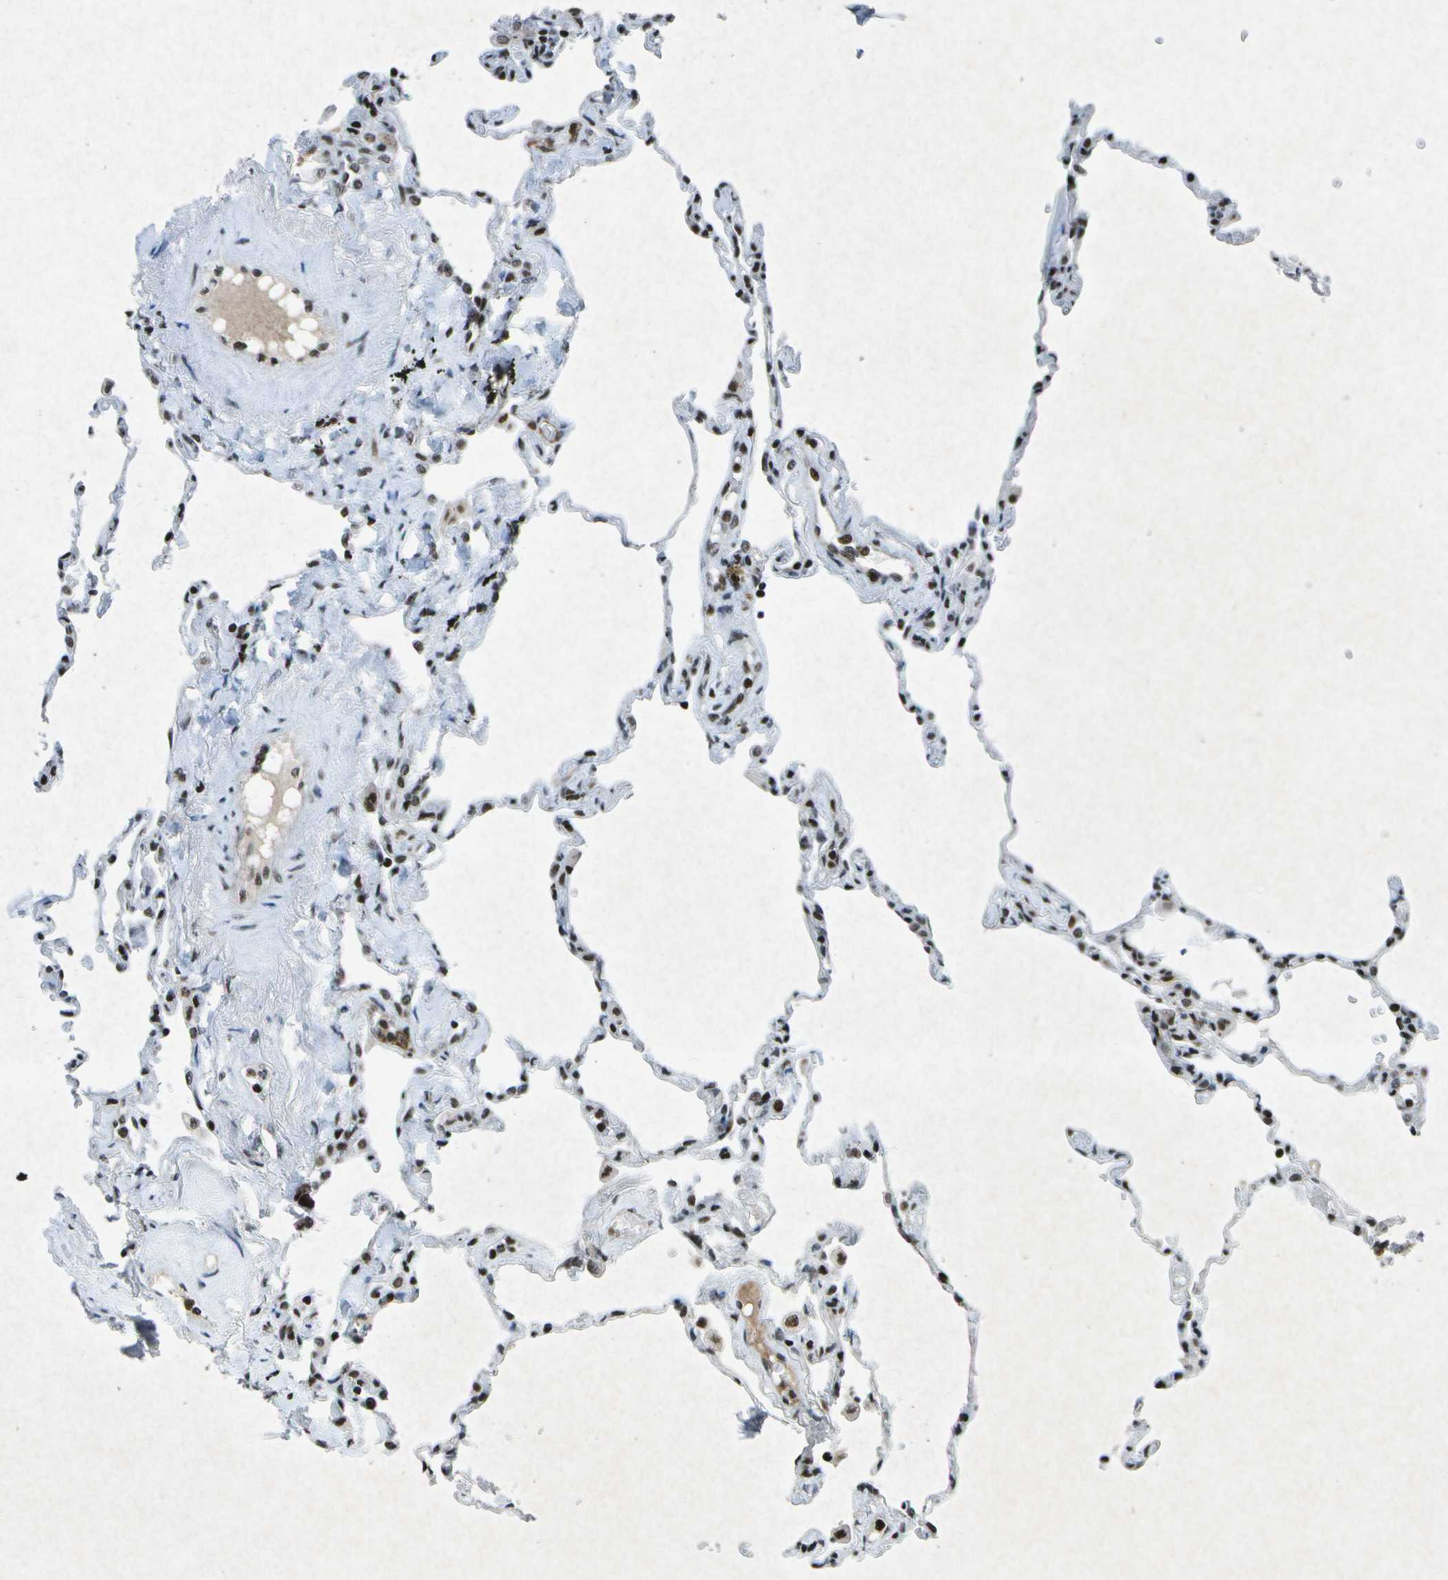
{"staining": {"intensity": "strong", "quantity": ">75%", "location": "nuclear"}, "tissue": "lung", "cell_type": "Alveolar cells", "image_type": "normal", "snomed": [{"axis": "morphology", "description": "Normal tissue, NOS"}, {"axis": "topography", "description": "Lung"}], "caption": "Brown immunohistochemical staining in benign human lung reveals strong nuclear expression in approximately >75% of alveolar cells. (DAB IHC, brown staining for protein, blue staining for nuclei).", "gene": "MTA2", "patient": {"sex": "male", "age": 59}}